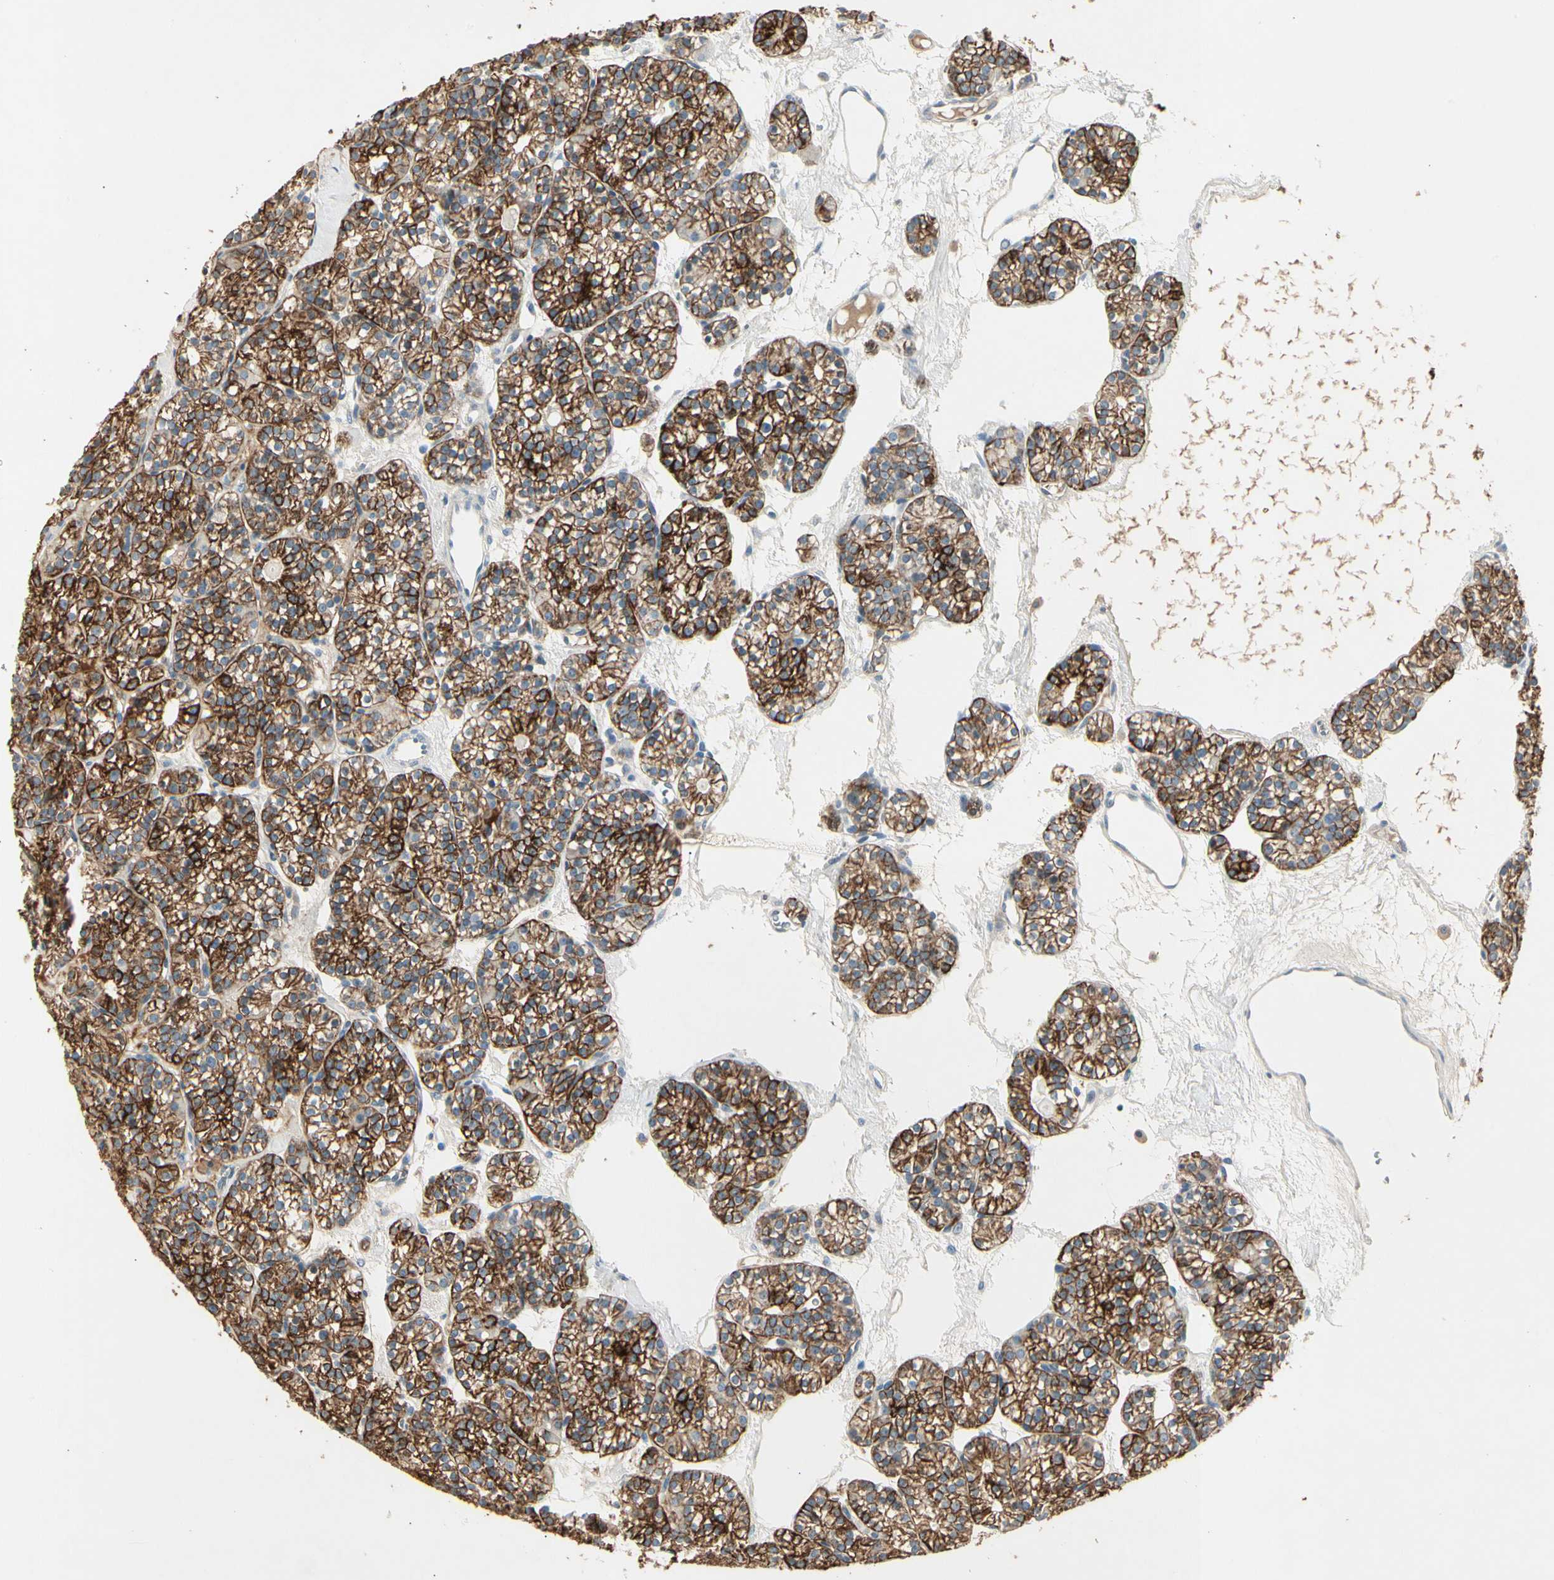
{"staining": {"intensity": "strong", "quantity": ">75%", "location": "cytoplasmic/membranous"}, "tissue": "parathyroid gland", "cell_type": "Glandular cells", "image_type": "normal", "snomed": [{"axis": "morphology", "description": "Normal tissue, NOS"}, {"axis": "topography", "description": "Parathyroid gland"}], "caption": "Strong cytoplasmic/membranous protein positivity is present in about >75% of glandular cells in parathyroid gland.", "gene": "SKIL", "patient": {"sex": "female", "age": 64}}